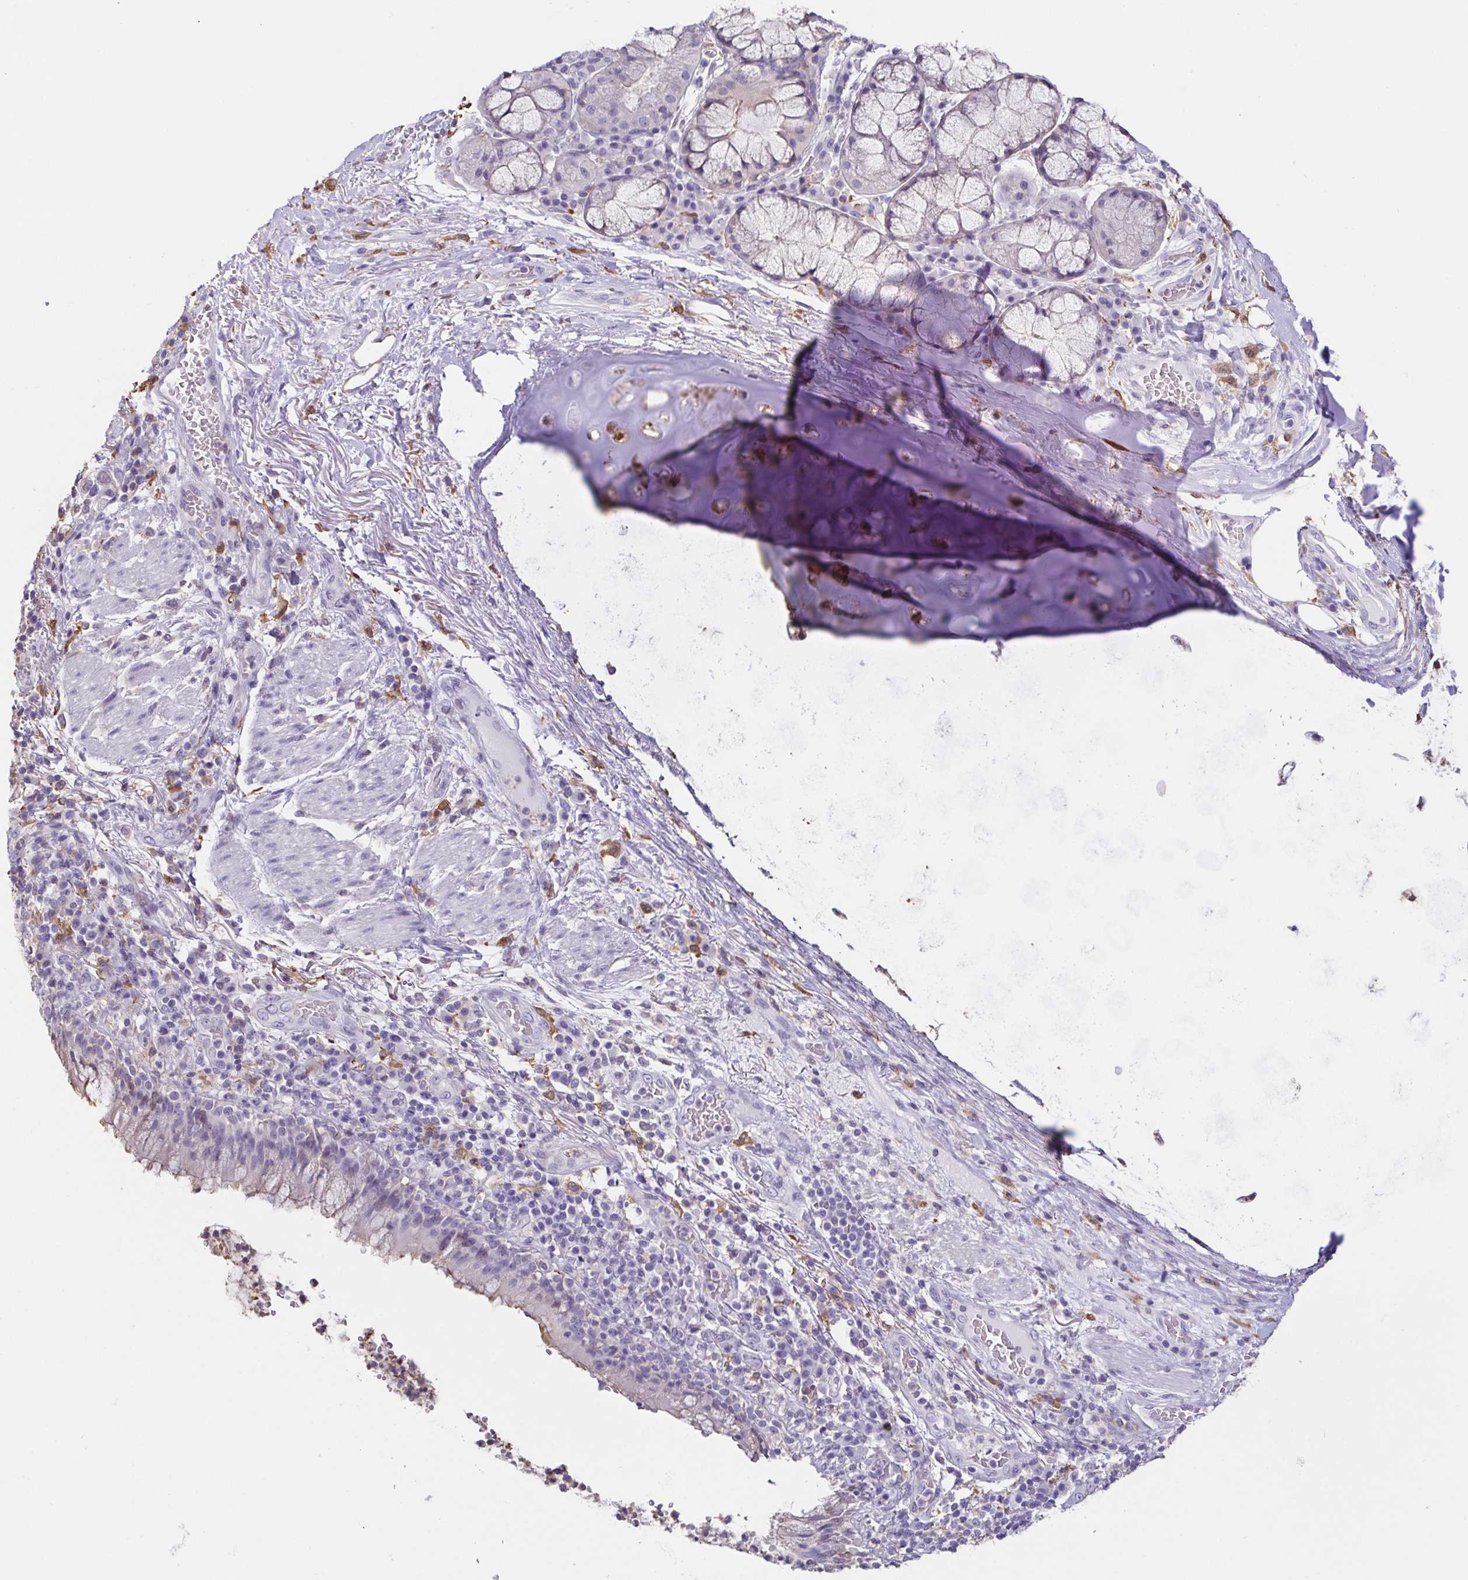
{"staining": {"intensity": "weak", "quantity": "25%-75%", "location": "cytoplasmic/membranous"}, "tissue": "bronchus", "cell_type": "Respiratory epithelial cells", "image_type": "normal", "snomed": [{"axis": "morphology", "description": "Normal tissue, NOS"}, {"axis": "topography", "description": "Lymph node"}, {"axis": "topography", "description": "Bronchus"}], "caption": "Immunohistochemistry (IHC) of normal human bronchus reveals low levels of weak cytoplasmic/membranous positivity in about 25%-75% of respiratory epithelial cells.", "gene": "ANXA10", "patient": {"sex": "male", "age": 56}}